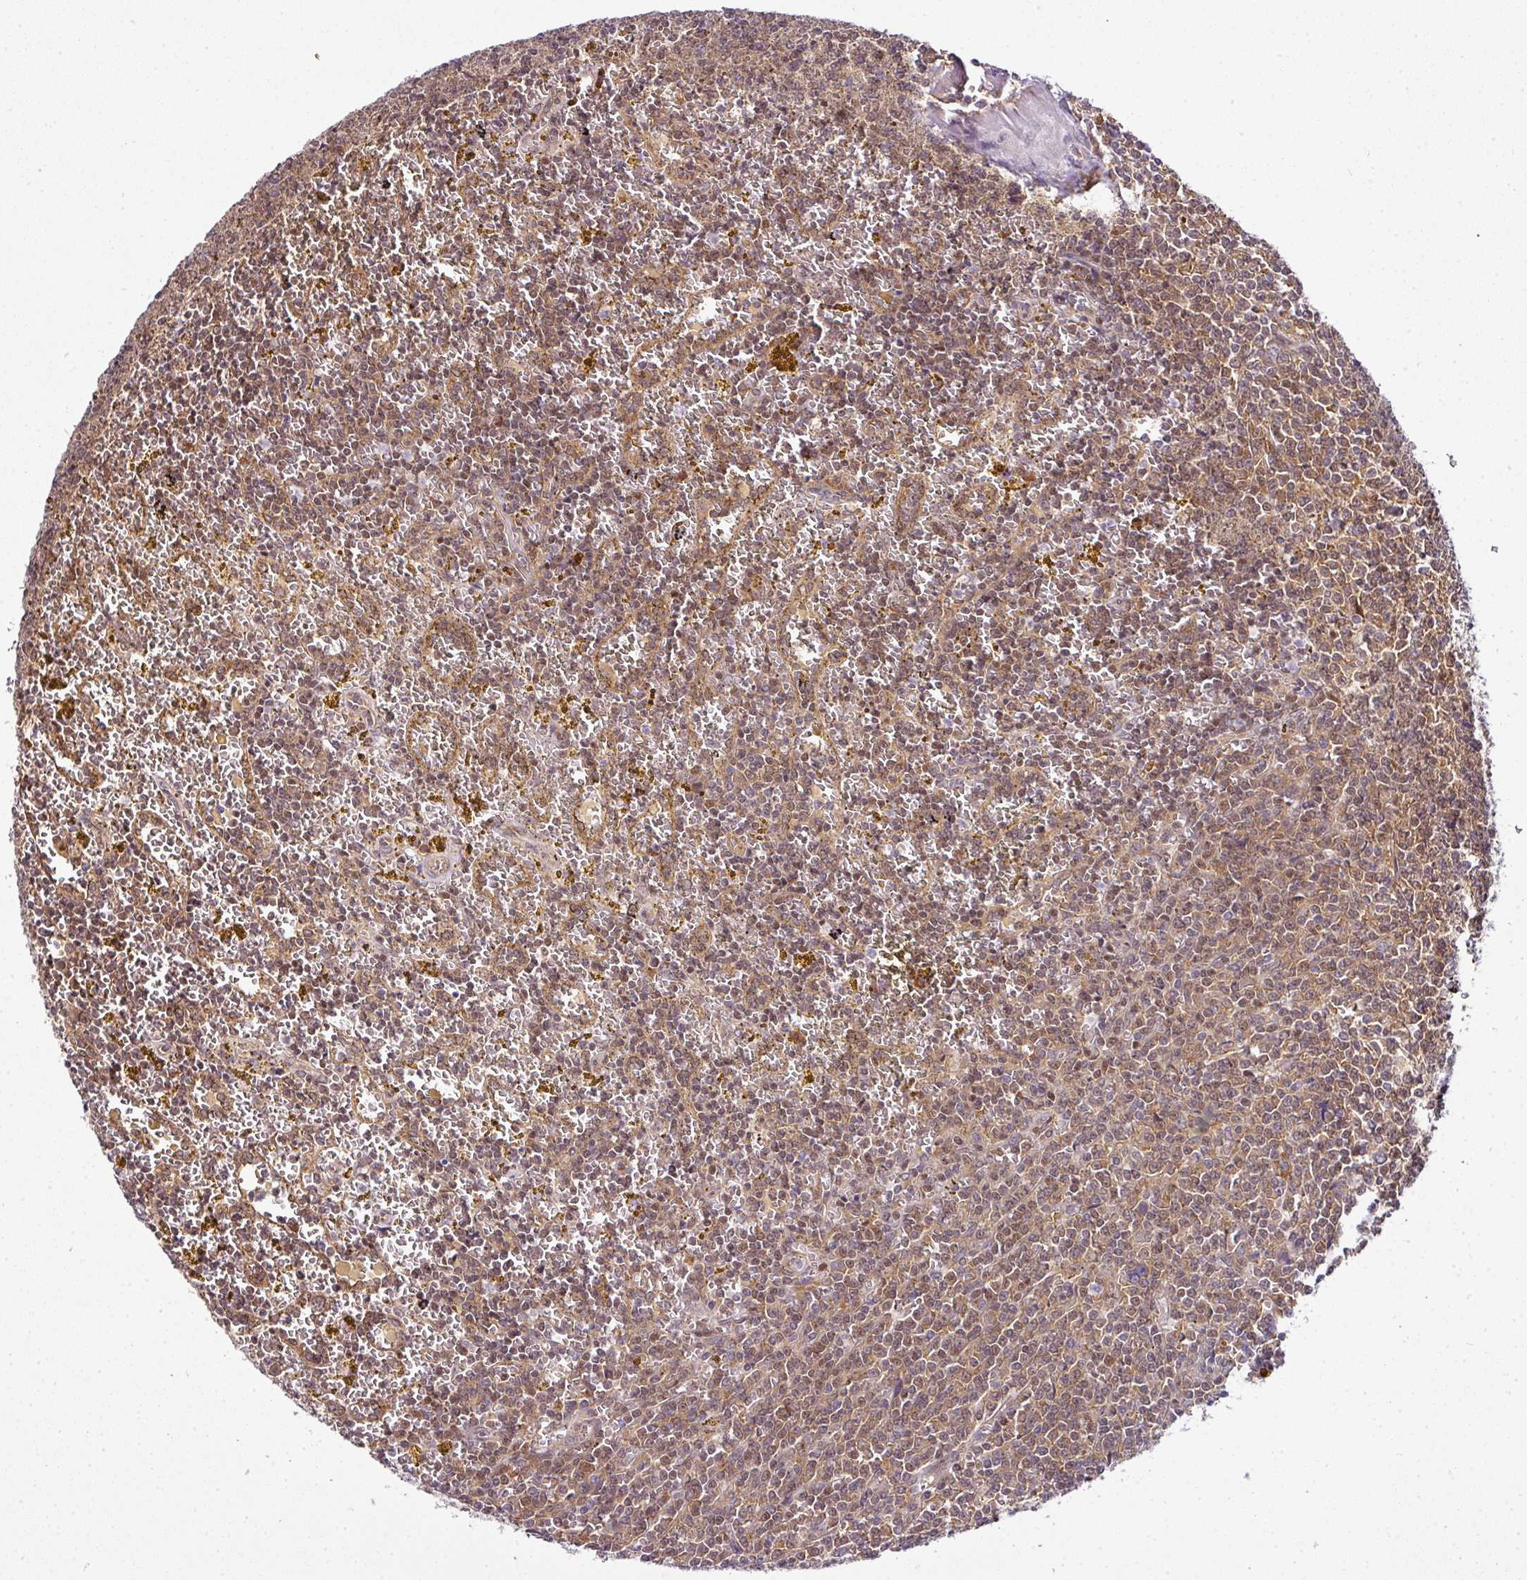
{"staining": {"intensity": "moderate", "quantity": ">75%", "location": "cytoplasmic/membranous,nuclear"}, "tissue": "lymphoma", "cell_type": "Tumor cells", "image_type": "cancer", "snomed": [{"axis": "morphology", "description": "Malignant lymphoma, non-Hodgkin's type, Low grade"}, {"axis": "topography", "description": "Spleen"}, {"axis": "topography", "description": "Lymph node"}], "caption": "IHC photomicrograph of human lymphoma stained for a protein (brown), which demonstrates medium levels of moderate cytoplasmic/membranous and nuclear positivity in approximately >75% of tumor cells.", "gene": "RBM4B", "patient": {"sex": "female", "age": 66}}